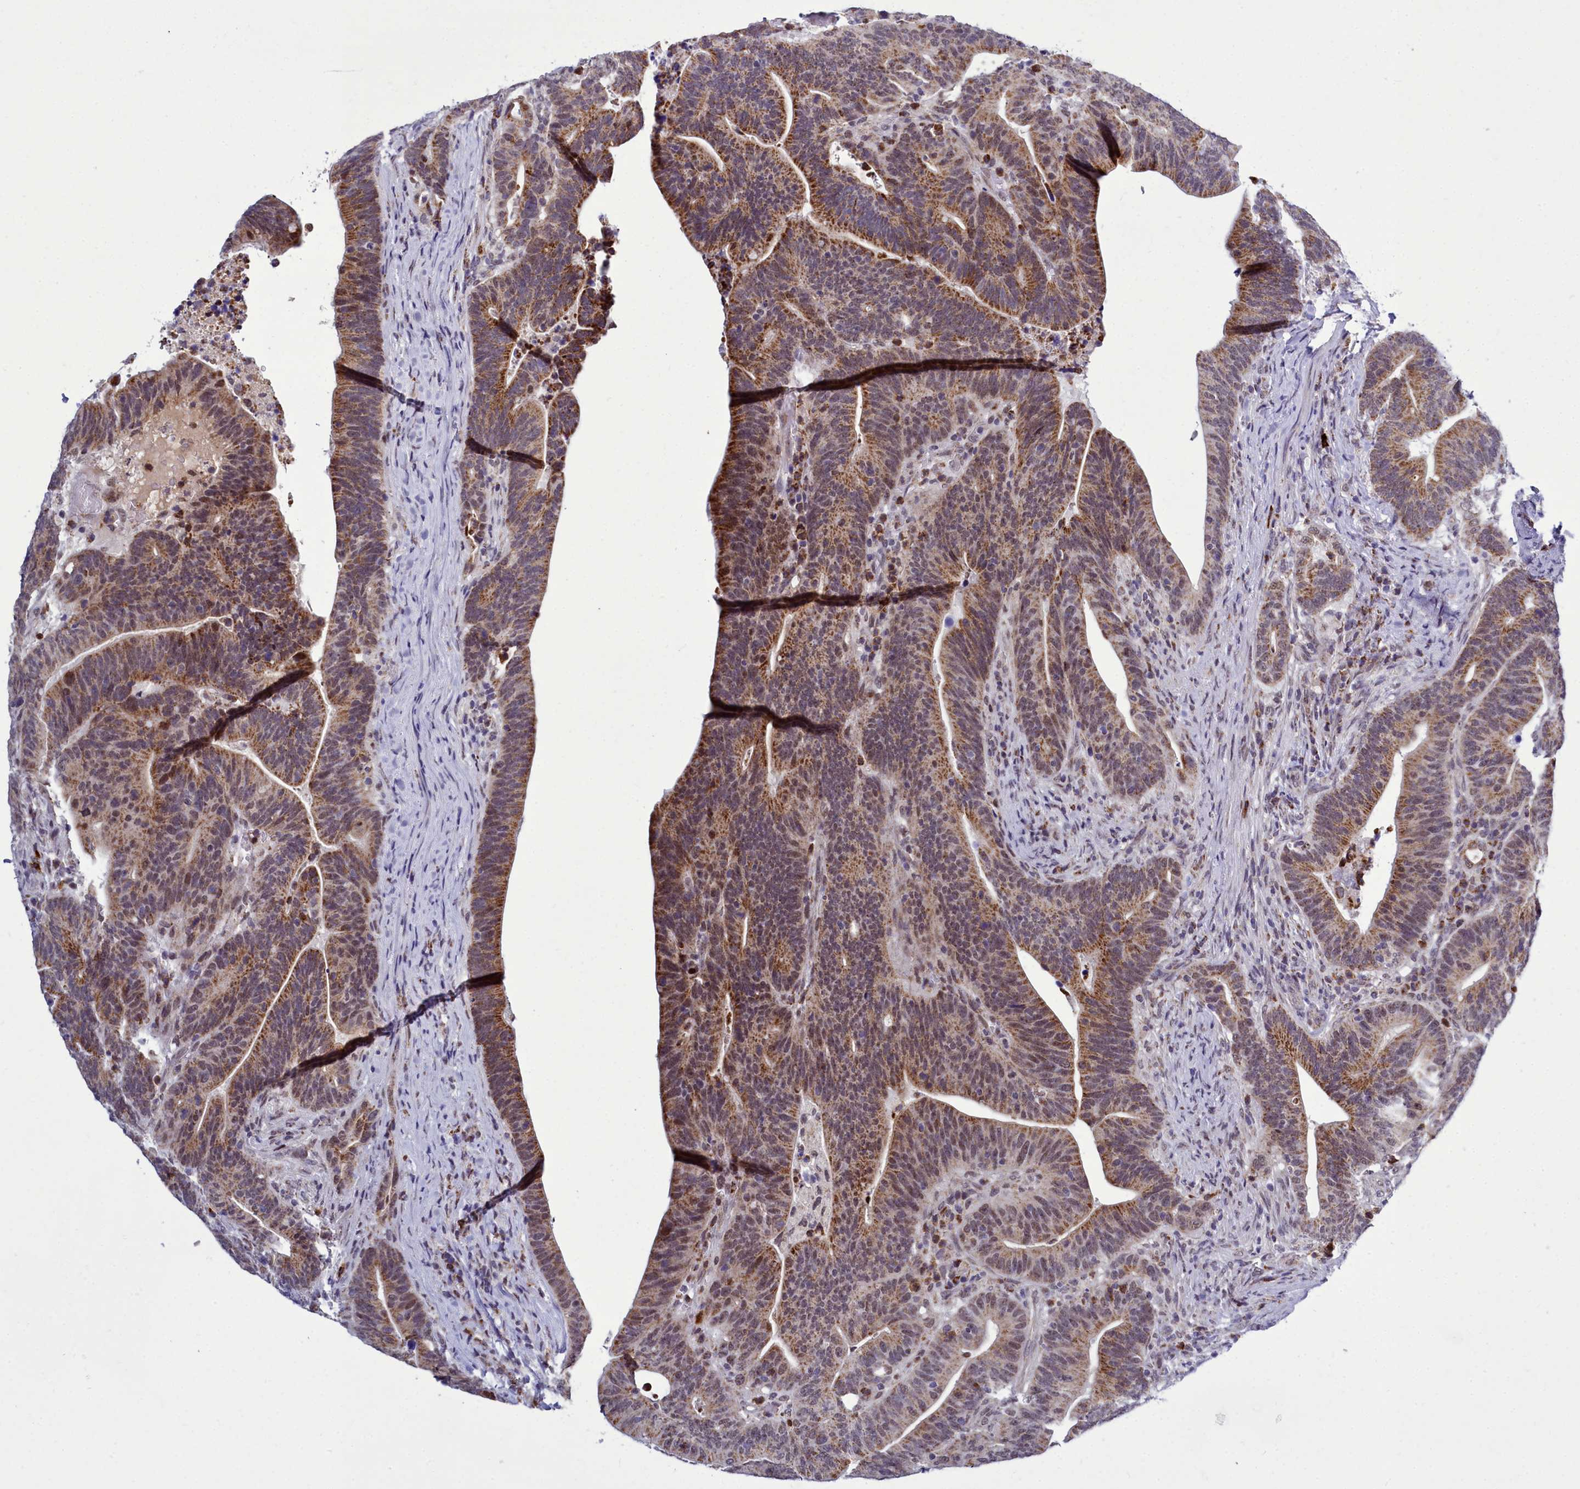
{"staining": {"intensity": "moderate", "quantity": ">75%", "location": "cytoplasmic/membranous,nuclear"}, "tissue": "colorectal cancer", "cell_type": "Tumor cells", "image_type": "cancer", "snomed": [{"axis": "morphology", "description": "Adenocarcinoma, NOS"}, {"axis": "topography", "description": "Colon"}], "caption": "Immunohistochemistry of adenocarcinoma (colorectal) exhibits medium levels of moderate cytoplasmic/membranous and nuclear expression in approximately >75% of tumor cells.", "gene": "POM121L2", "patient": {"sex": "female", "age": 66}}